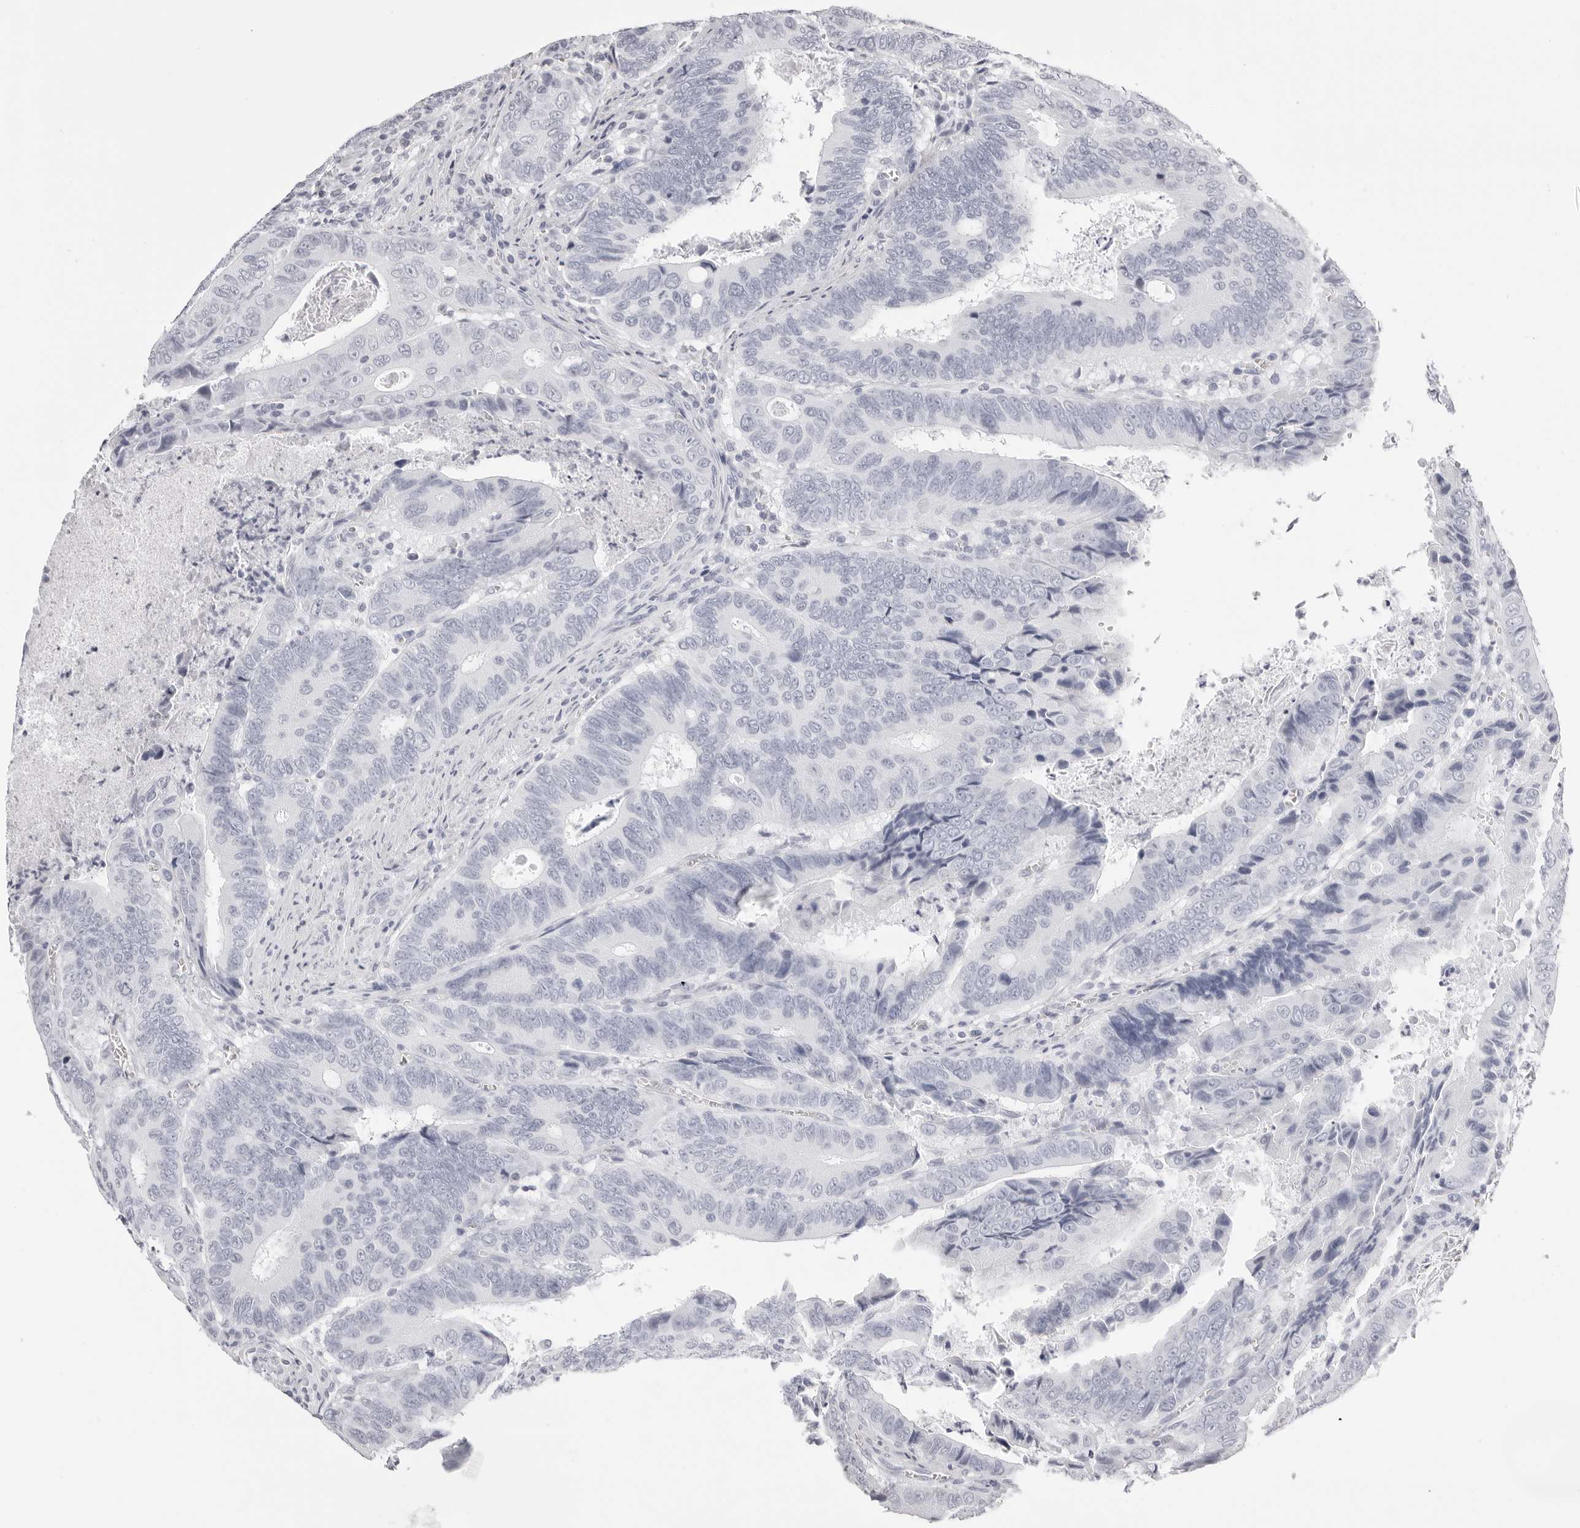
{"staining": {"intensity": "negative", "quantity": "none", "location": "none"}, "tissue": "colorectal cancer", "cell_type": "Tumor cells", "image_type": "cancer", "snomed": [{"axis": "morphology", "description": "Adenocarcinoma, NOS"}, {"axis": "topography", "description": "Colon"}], "caption": "Histopathology image shows no significant protein staining in tumor cells of colorectal cancer. (DAB immunohistochemistry with hematoxylin counter stain).", "gene": "RHO", "patient": {"sex": "male", "age": 72}}